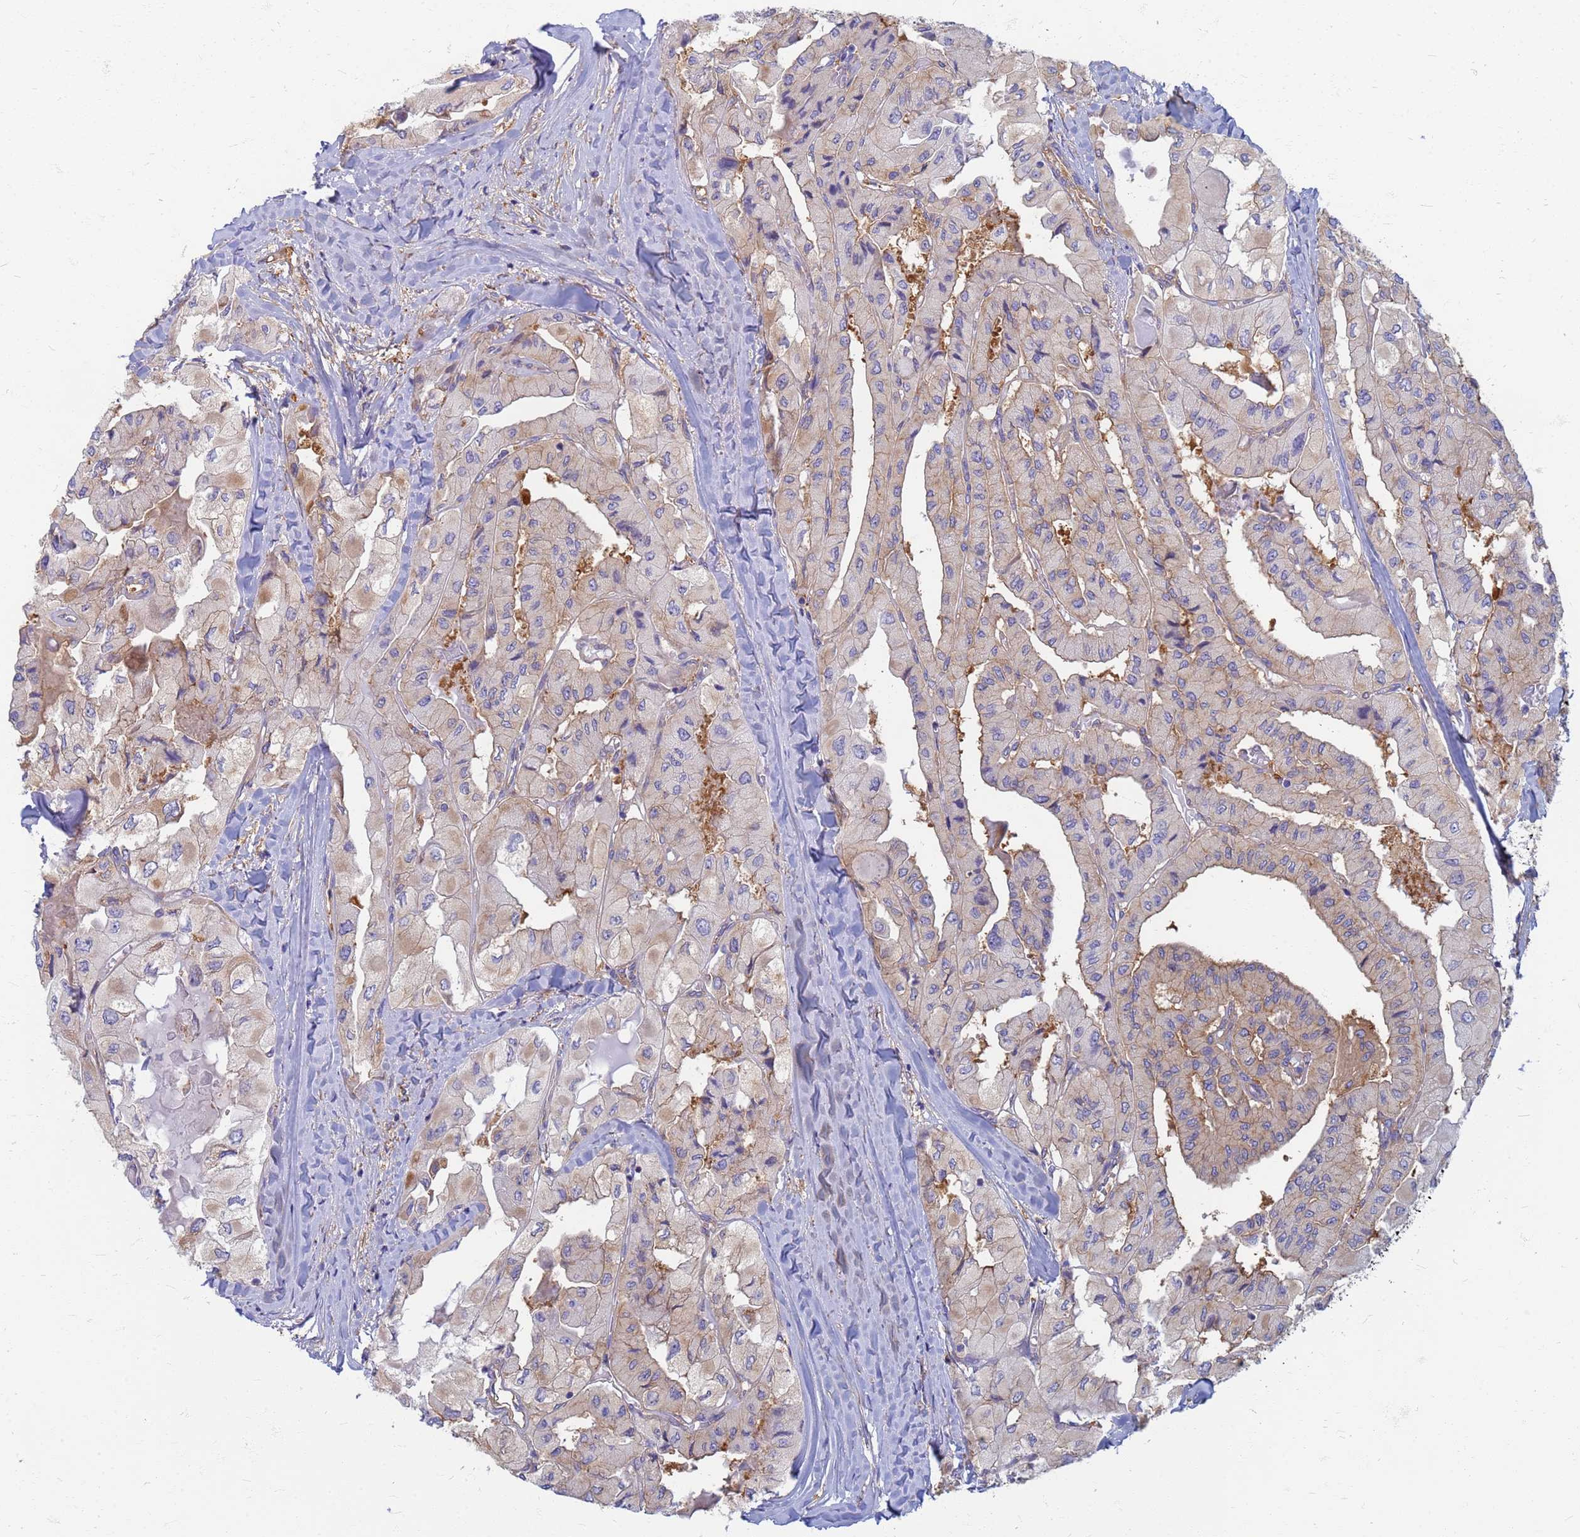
{"staining": {"intensity": "weak", "quantity": "25%-75%", "location": "cytoplasmic/membranous"}, "tissue": "thyroid cancer", "cell_type": "Tumor cells", "image_type": "cancer", "snomed": [{"axis": "morphology", "description": "Normal tissue, NOS"}, {"axis": "morphology", "description": "Papillary adenocarcinoma, NOS"}, {"axis": "topography", "description": "Thyroid gland"}], "caption": "Thyroid cancer (papillary adenocarcinoma) stained with a brown dye demonstrates weak cytoplasmic/membranous positive staining in about 25%-75% of tumor cells.", "gene": "EEA1", "patient": {"sex": "female", "age": 59}}